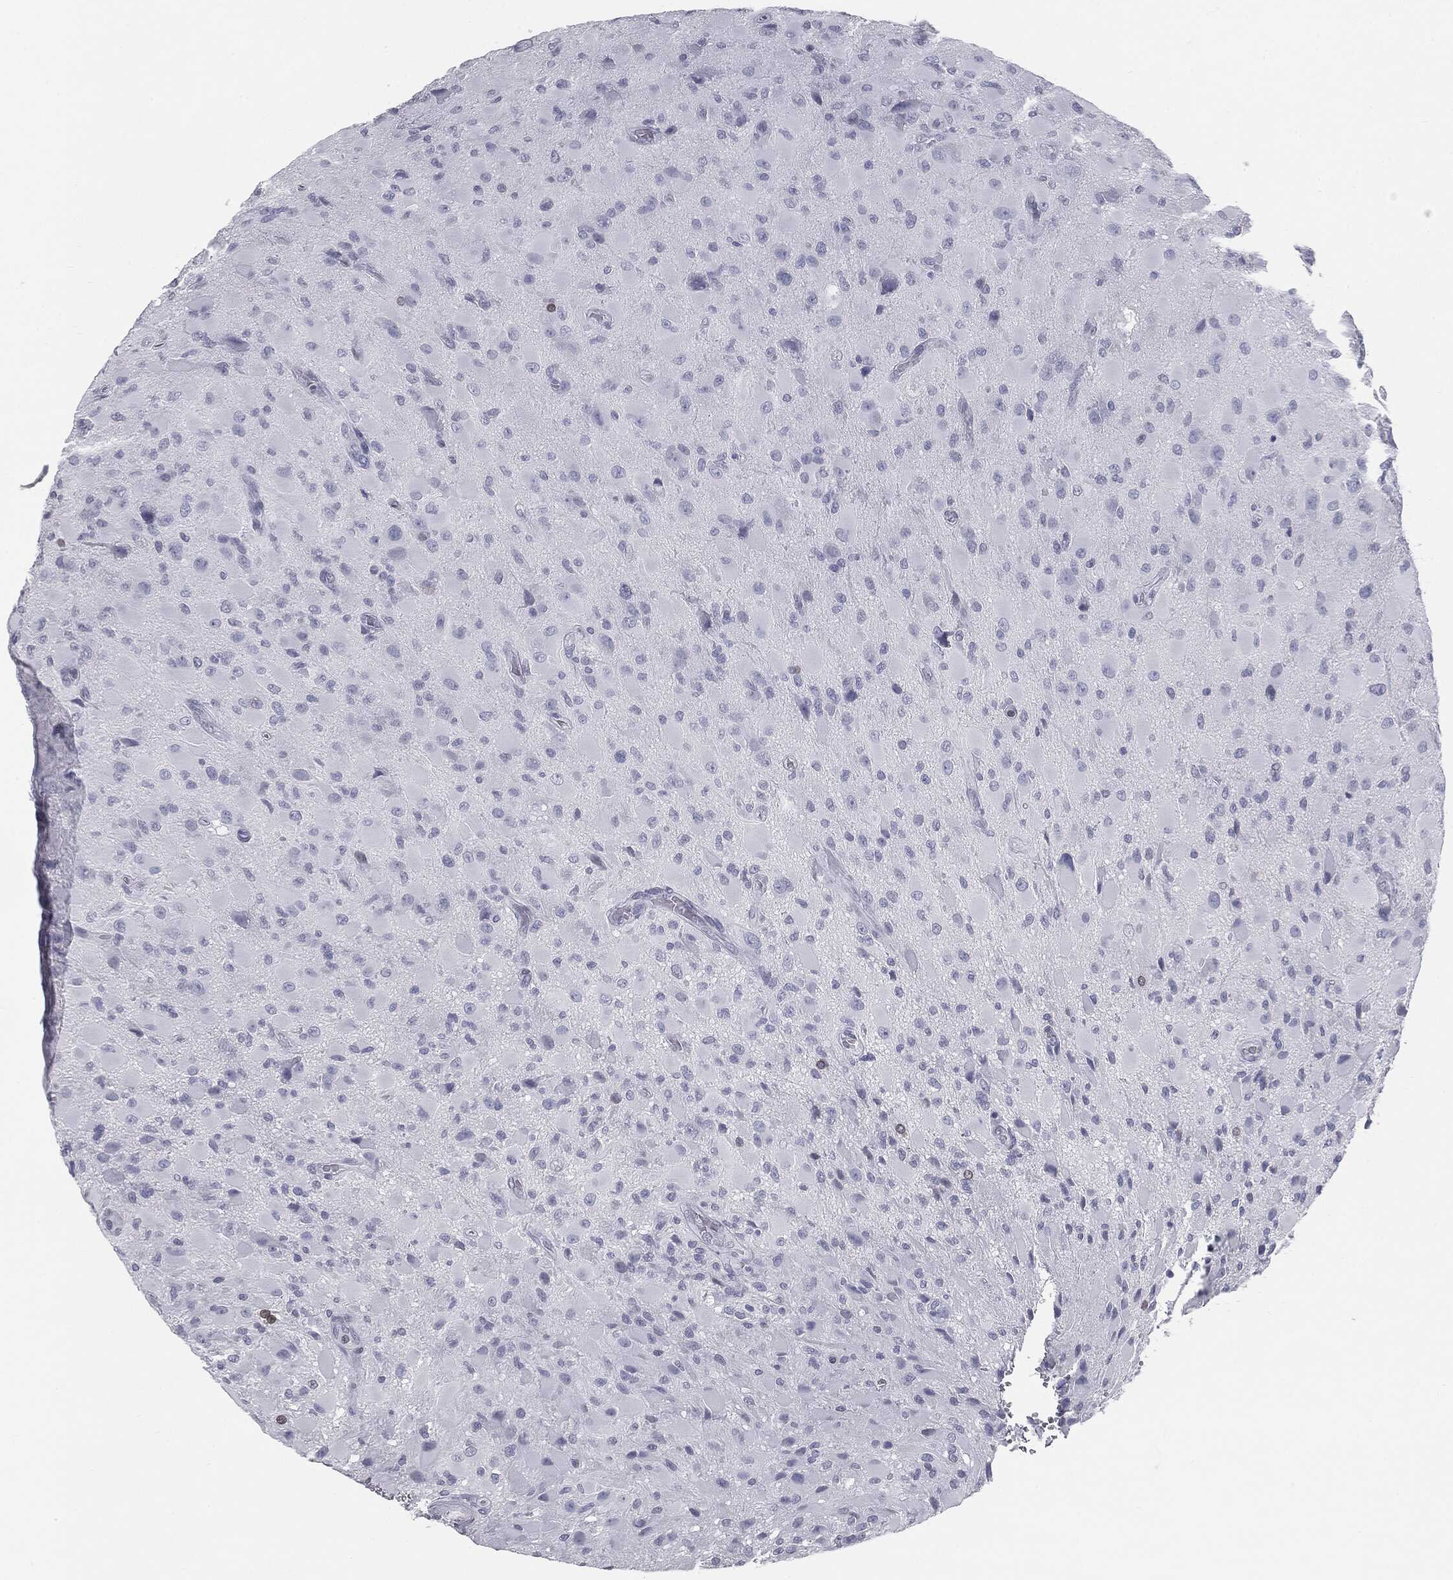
{"staining": {"intensity": "negative", "quantity": "none", "location": "none"}, "tissue": "glioma", "cell_type": "Tumor cells", "image_type": "cancer", "snomed": [{"axis": "morphology", "description": "Glioma, malignant, High grade"}, {"axis": "topography", "description": "Cerebral cortex"}], "caption": "There is no significant positivity in tumor cells of glioma.", "gene": "ALDOB", "patient": {"sex": "male", "age": 35}}